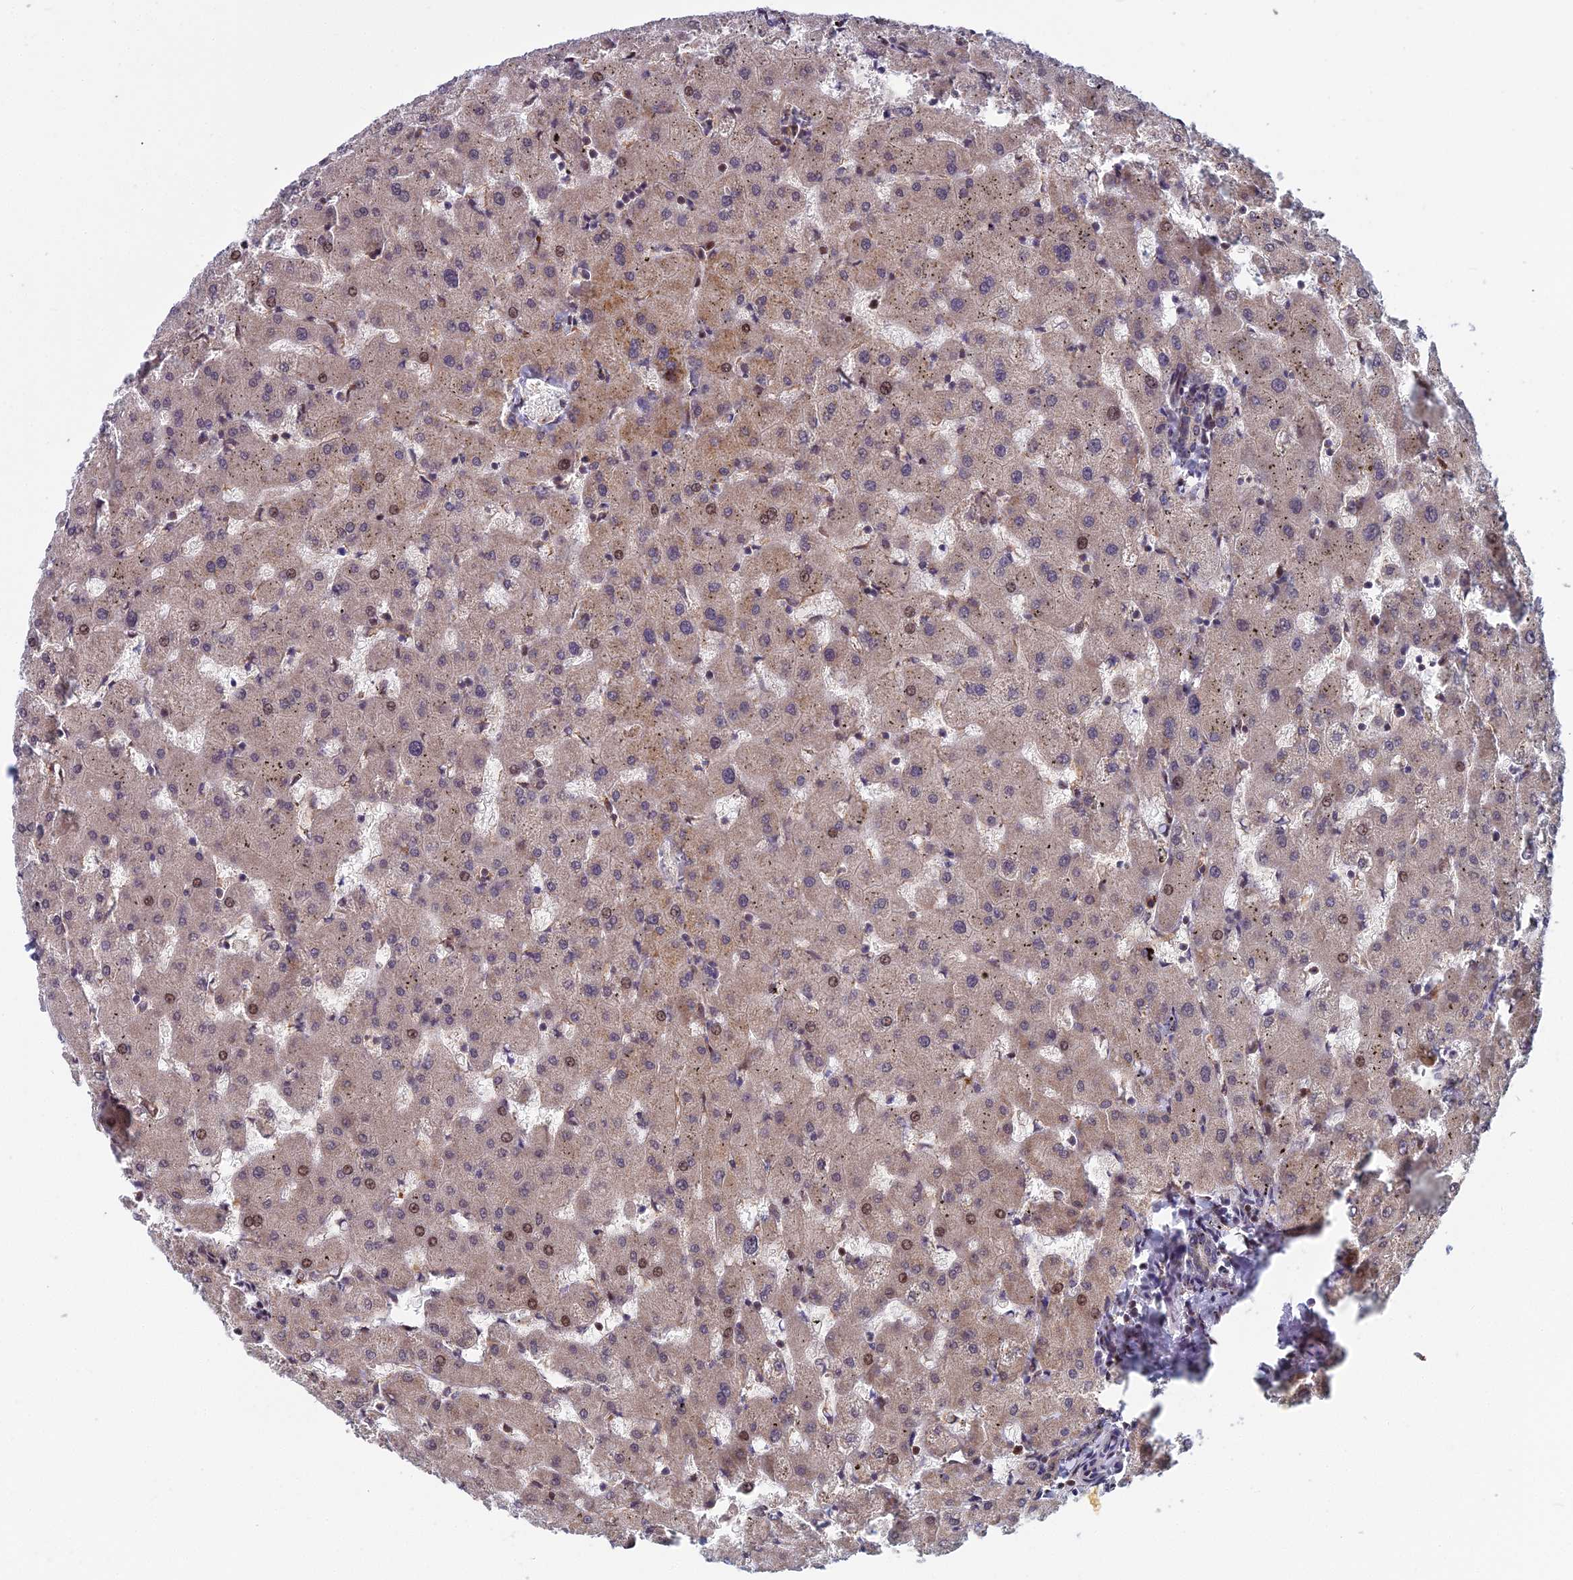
{"staining": {"intensity": "weak", "quantity": "<25%", "location": "cytoplasmic/membranous"}, "tissue": "liver", "cell_type": "Cholangiocytes", "image_type": "normal", "snomed": [{"axis": "morphology", "description": "Normal tissue, NOS"}, {"axis": "topography", "description": "Liver"}], "caption": "An IHC image of normal liver is shown. There is no staining in cholangiocytes of liver. (Immunohistochemistry, brightfield microscopy, high magnification).", "gene": "COMMD2", "patient": {"sex": "female", "age": 63}}